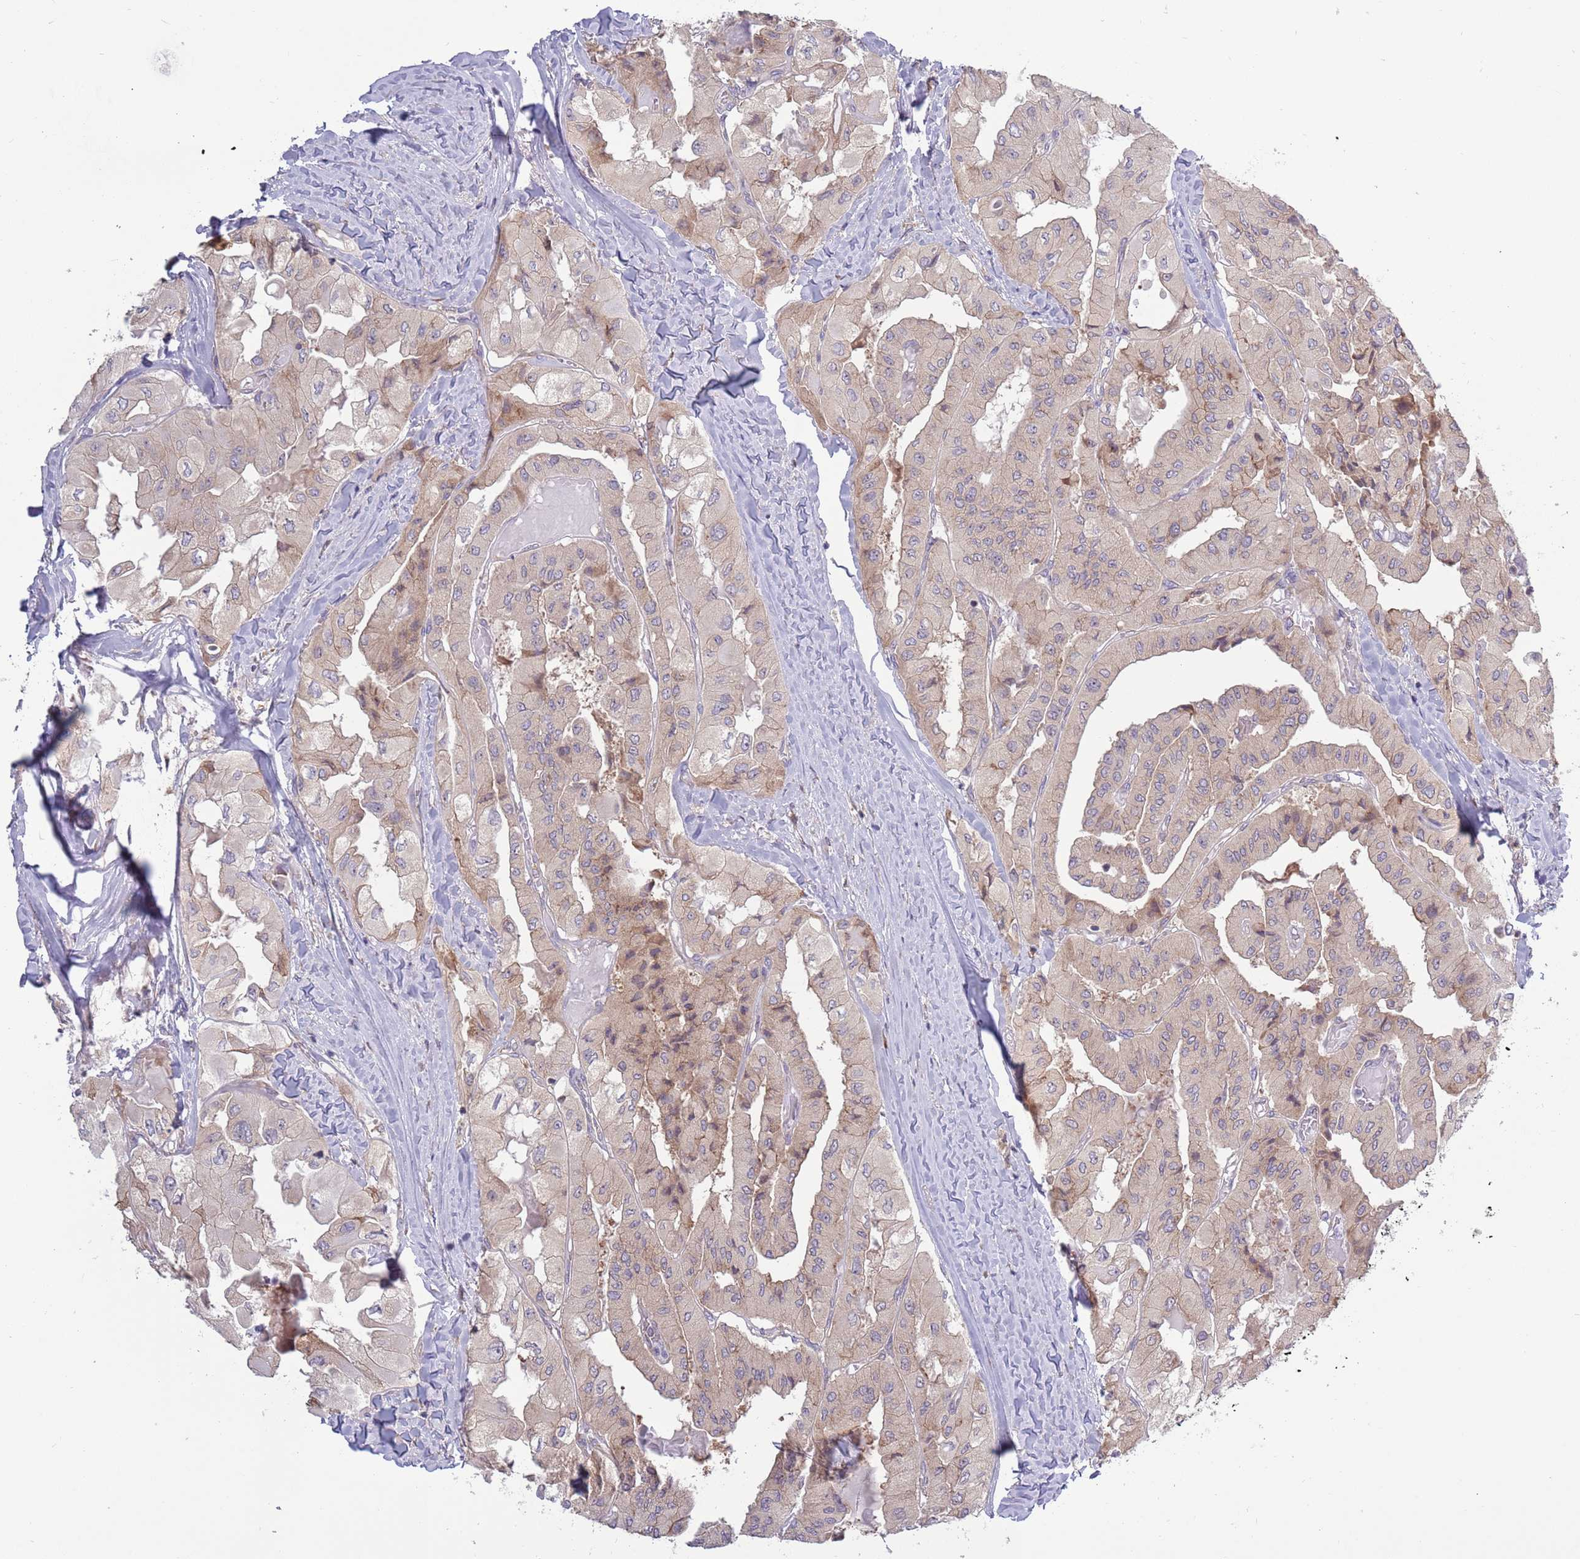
{"staining": {"intensity": "weak", "quantity": "<25%", "location": "cytoplasmic/membranous"}, "tissue": "thyroid cancer", "cell_type": "Tumor cells", "image_type": "cancer", "snomed": [{"axis": "morphology", "description": "Normal tissue, NOS"}, {"axis": "morphology", "description": "Papillary adenocarcinoma, NOS"}, {"axis": "topography", "description": "Thyroid gland"}], "caption": "Immunohistochemical staining of papillary adenocarcinoma (thyroid) exhibits no significant staining in tumor cells.", "gene": "RPL17-C18orf32", "patient": {"sex": "female", "age": 59}}